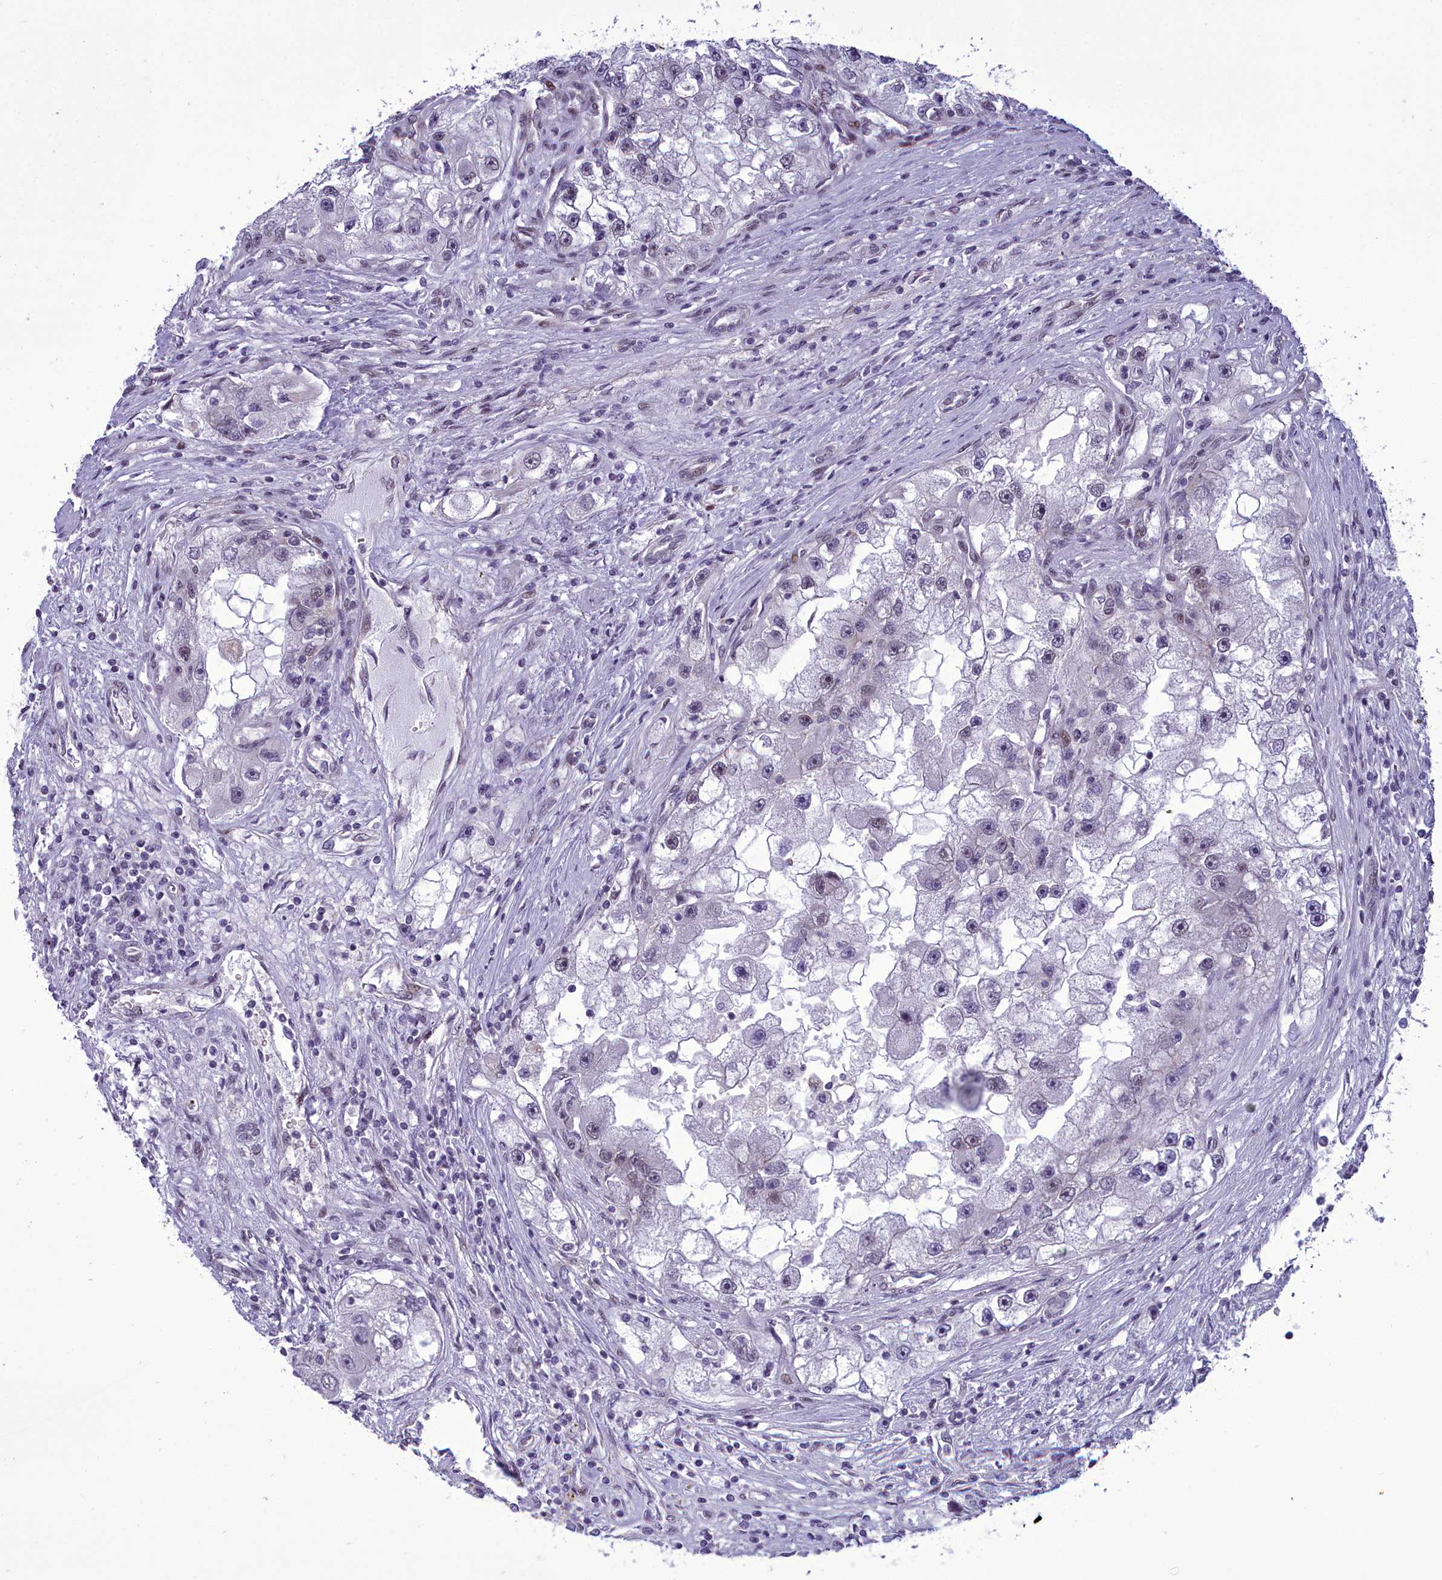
{"staining": {"intensity": "weak", "quantity": "25%-75%", "location": "nuclear"}, "tissue": "renal cancer", "cell_type": "Tumor cells", "image_type": "cancer", "snomed": [{"axis": "morphology", "description": "Adenocarcinoma, NOS"}, {"axis": "topography", "description": "Kidney"}], "caption": "Immunohistochemical staining of human renal cancer (adenocarcinoma) demonstrates low levels of weak nuclear expression in about 25%-75% of tumor cells.", "gene": "CEACAM19", "patient": {"sex": "male", "age": 63}}